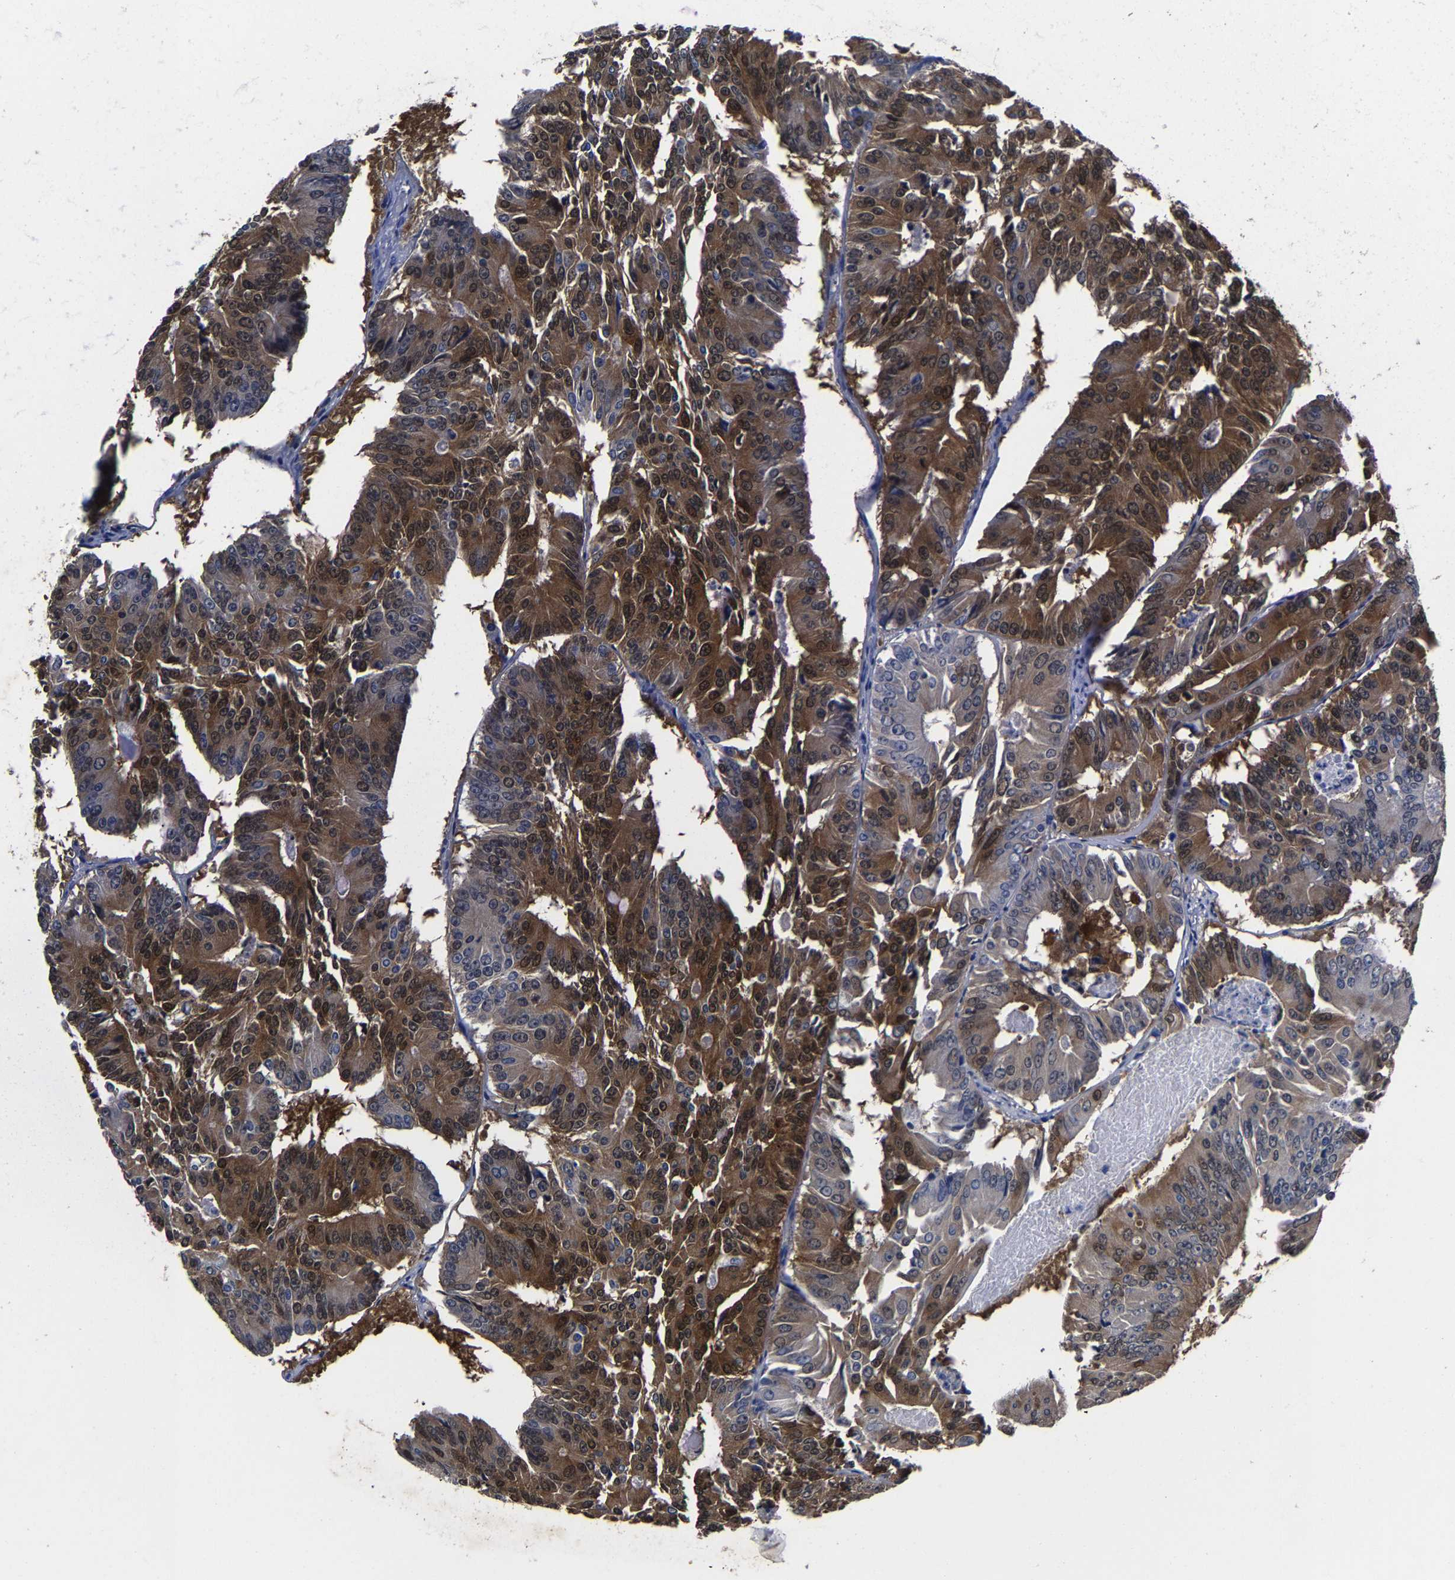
{"staining": {"intensity": "moderate", "quantity": ">75%", "location": "cytoplasmic/membranous"}, "tissue": "colorectal cancer", "cell_type": "Tumor cells", "image_type": "cancer", "snomed": [{"axis": "morphology", "description": "Adenocarcinoma, NOS"}, {"axis": "topography", "description": "Colon"}], "caption": "Tumor cells show medium levels of moderate cytoplasmic/membranous staining in approximately >75% of cells in adenocarcinoma (colorectal). The staining is performed using DAB (3,3'-diaminobenzidine) brown chromogen to label protein expression. The nuclei are counter-stained blue using hematoxylin.", "gene": "PSPH", "patient": {"sex": "male", "age": 87}}